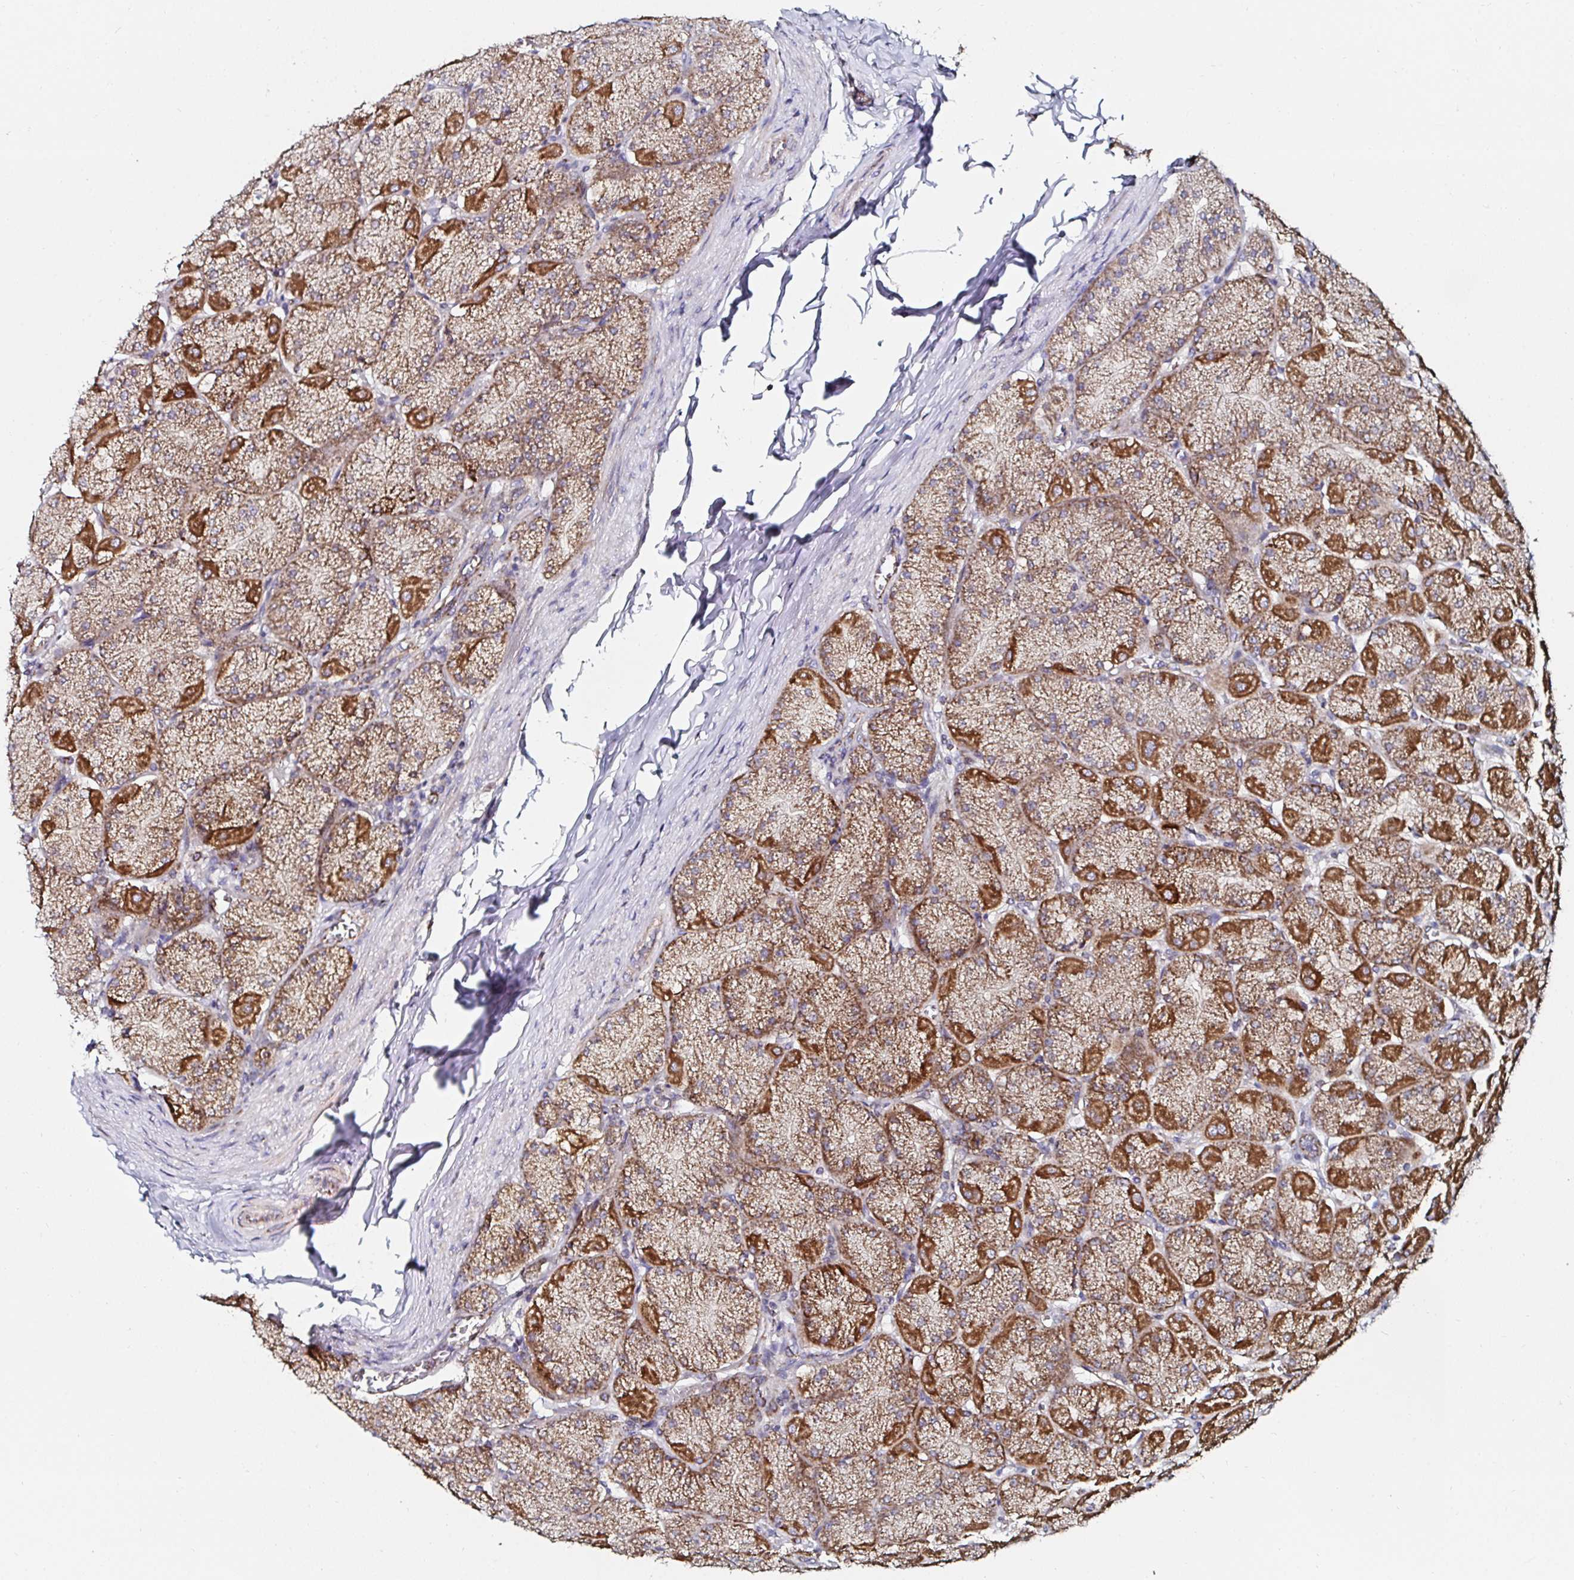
{"staining": {"intensity": "strong", "quantity": ">75%", "location": "cytoplasmic/membranous"}, "tissue": "stomach", "cell_type": "Glandular cells", "image_type": "normal", "snomed": [{"axis": "morphology", "description": "Normal tissue, NOS"}, {"axis": "topography", "description": "Stomach, upper"}], "caption": "Protein staining of benign stomach displays strong cytoplasmic/membranous positivity in about >75% of glandular cells.", "gene": "ATAD3A", "patient": {"sex": "female", "age": 56}}